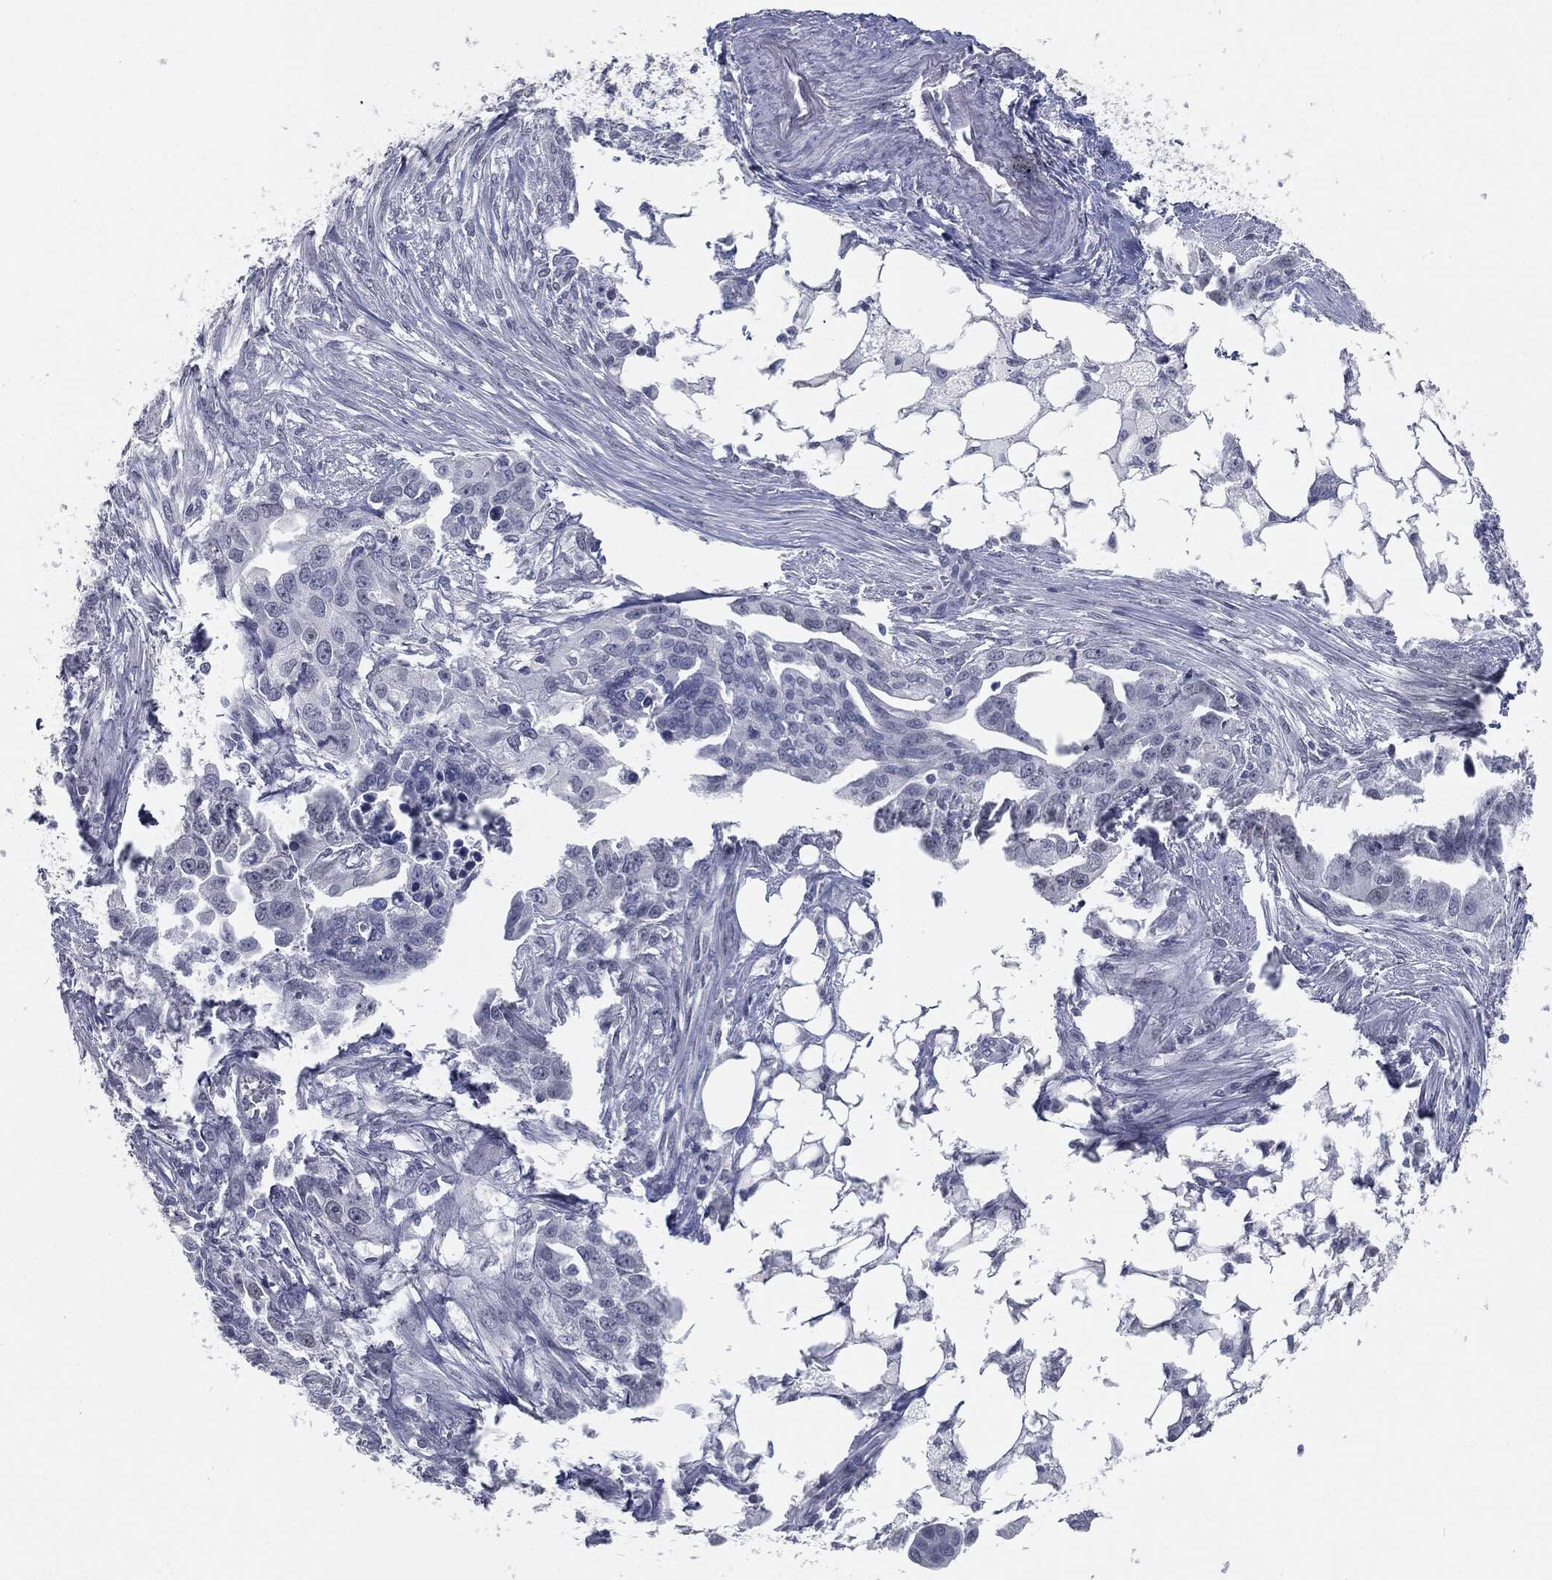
{"staining": {"intensity": "negative", "quantity": "none", "location": "none"}, "tissue": "ovarian cancer", "cell_type": "Tumor cells", "image_type": "cancer", "snomed": [{"axis": "morphology", "description": "Carcinoma, endometroid"}, {"axis": "morphology", "description": "Cystadenocarcinoma, serous, NOS"}, {"axis": "topography", "description": "Ovary"}], "caption": "Image shows no significant protein positivity in tumor cells of ovarian cancer (serous cystadenocarcinoma). (Immunohistochemistry (ihc), brightfield microscopy, high magnification).", "gene": "PRAME", "patient": {"sex": "female", "age": 45}}